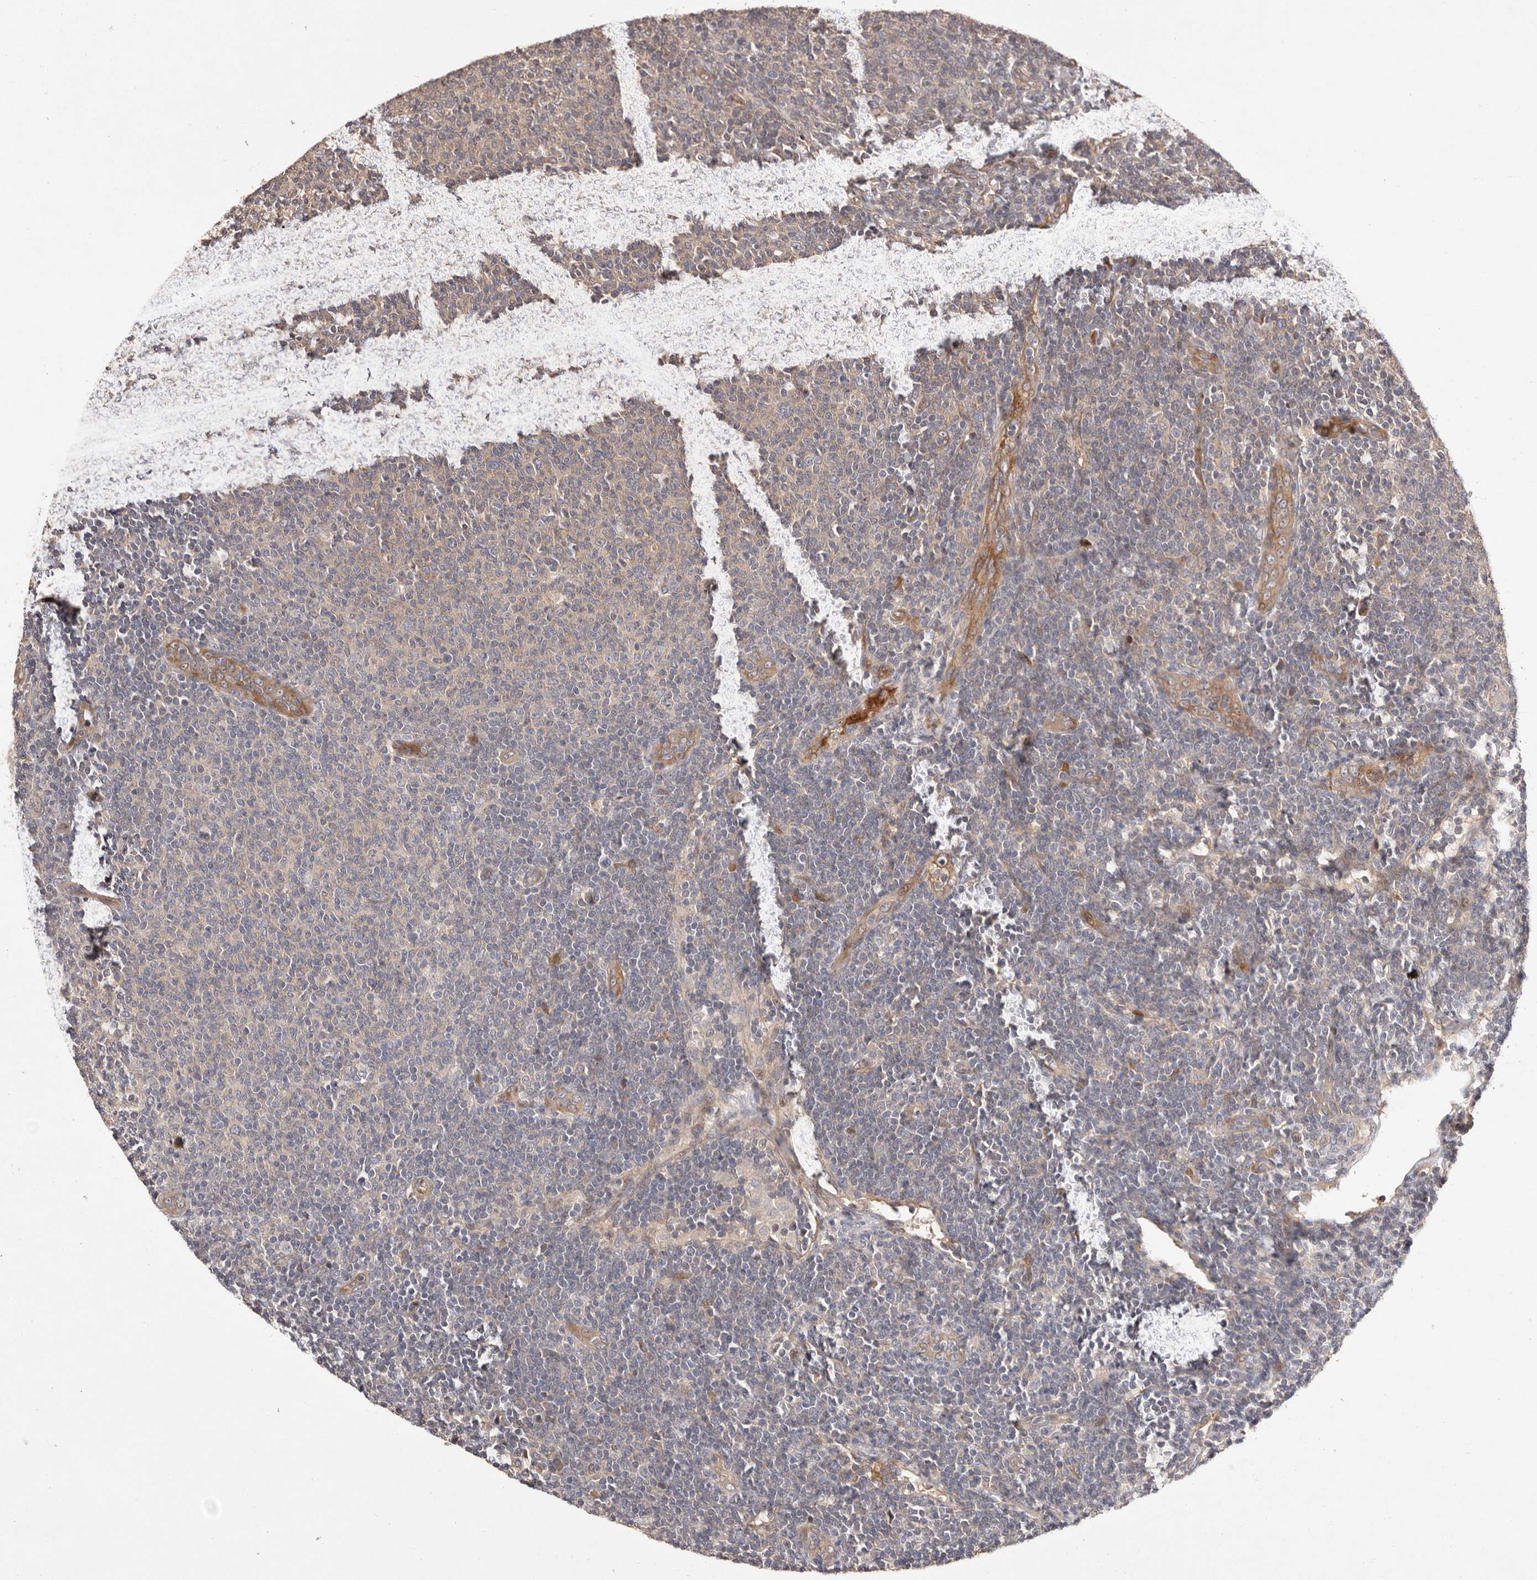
{"staining": {"intensity": "negative", "quantity": "none", "location": "none"}, "tissue": "lymphoma", "cell_type": "Tumor cells", "image_type": "cancer", "snomed": [{"axis": "morphology", "description": "Malignant lymphoma, non-Hodgkin's type, Low grade"}, {"axis": "topography", "description": "Lymph node"}], "caption": "Photomicrograph shows no significant protein expression in tumor cells of lymphoma.", "gene": "DOP1A", "patient": {"sex": "male", "age": 66}}